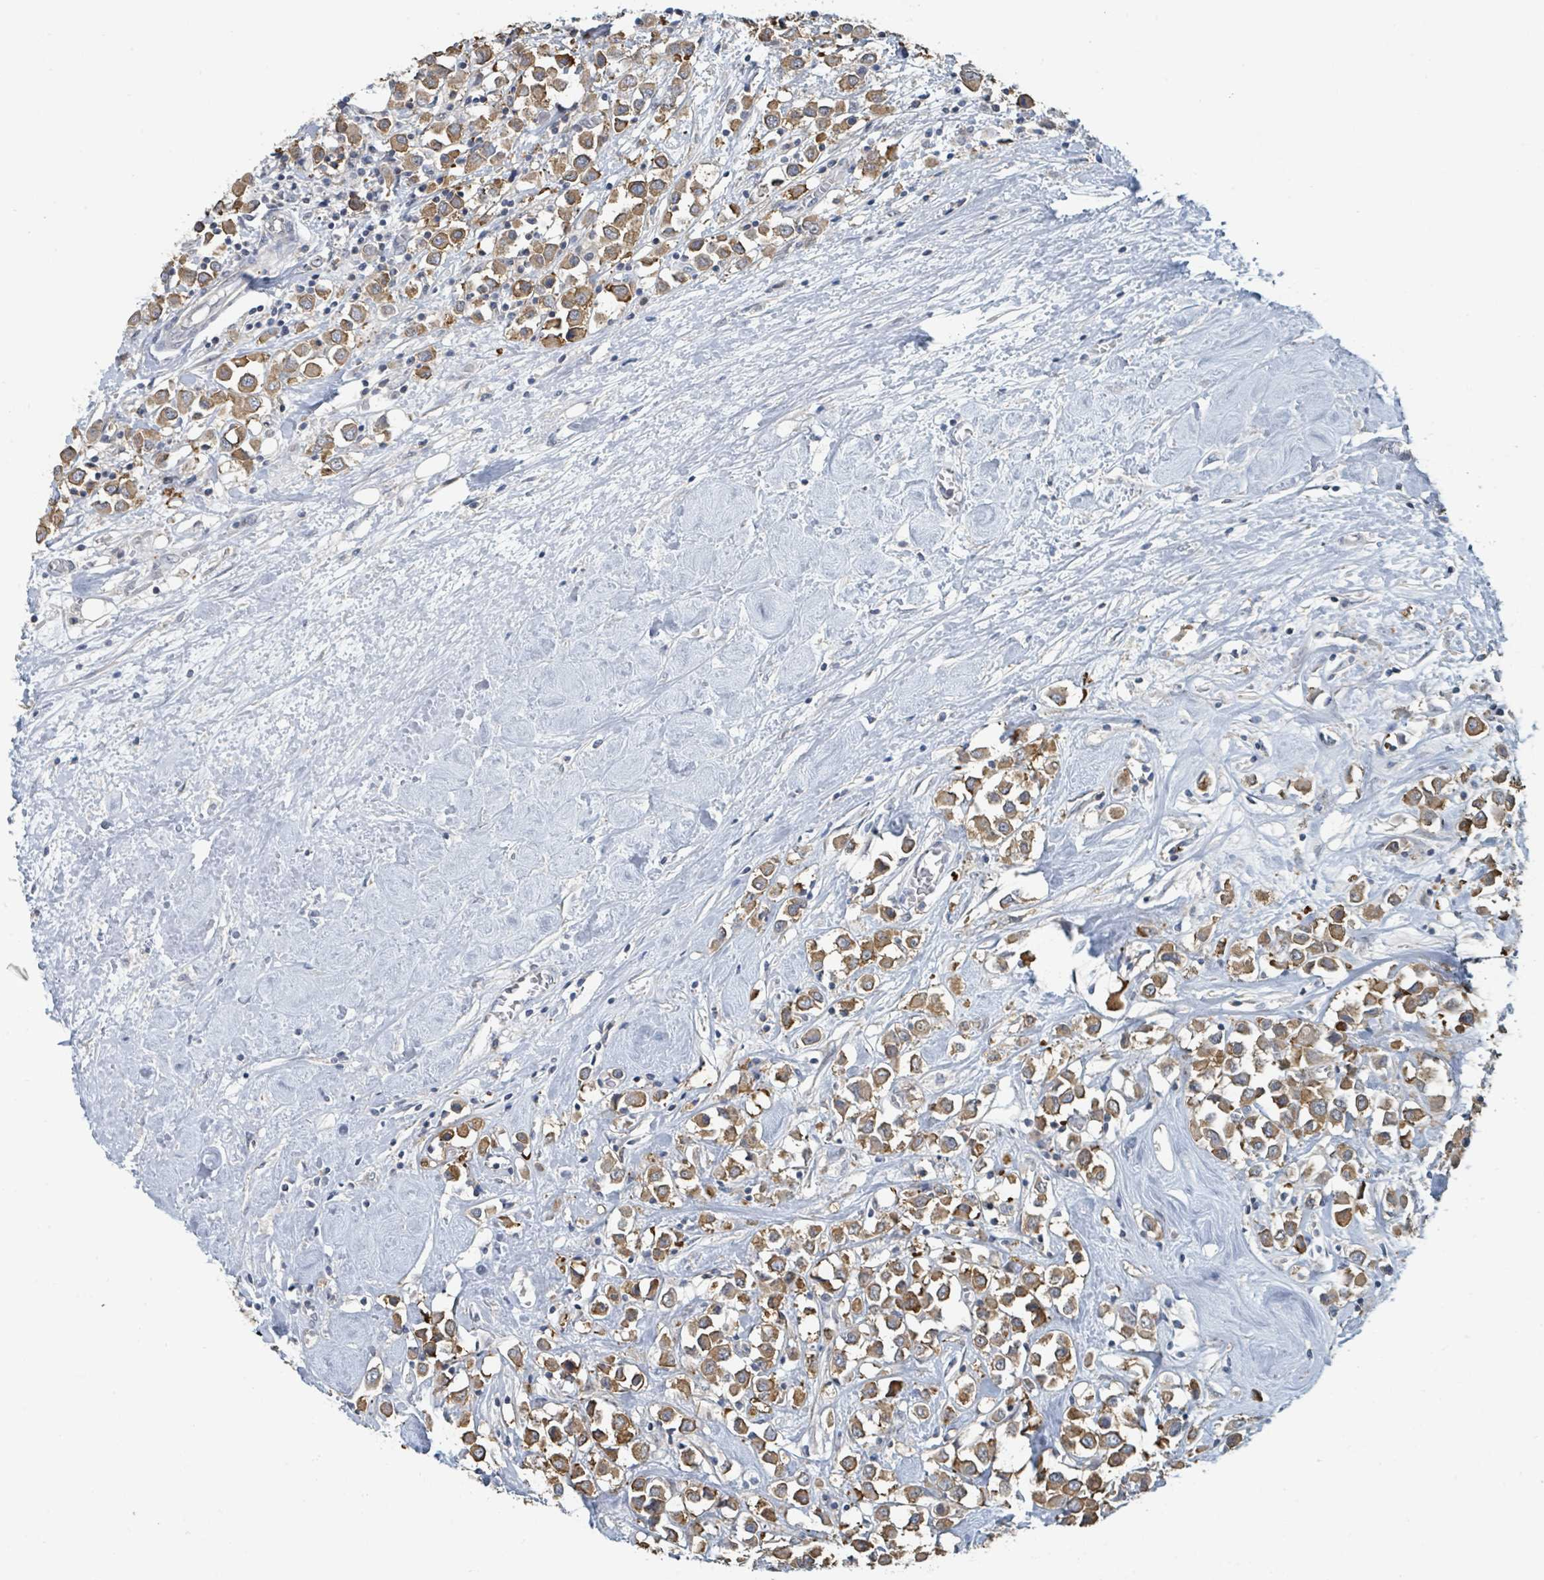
{"staining": {"intensity": "moderate", "quantity": ">75%", "location": "cytoplasmic/membranous"}, "tissue": "breast cancer", "cell_type": "Tumor cells", "image_type": "cancer", "snomed": [{"axis": "morphology", "description": "Duct carcinoma"}, {"axis": "topography", "description": "Breast"}], "caption": "Intraductal carcinoma (breast) was stained to show a protein in brown. There is medium levels of moderate cytoplasmic/membranous expression in approximately >75% of tumor cells. The staining was performed using DAB, with brown indicating positive protein expression. Nuclei are stained blue with hematoxylin.", "gene": "ANKRD55", "patient": {"sex": "female", "age": 61}}